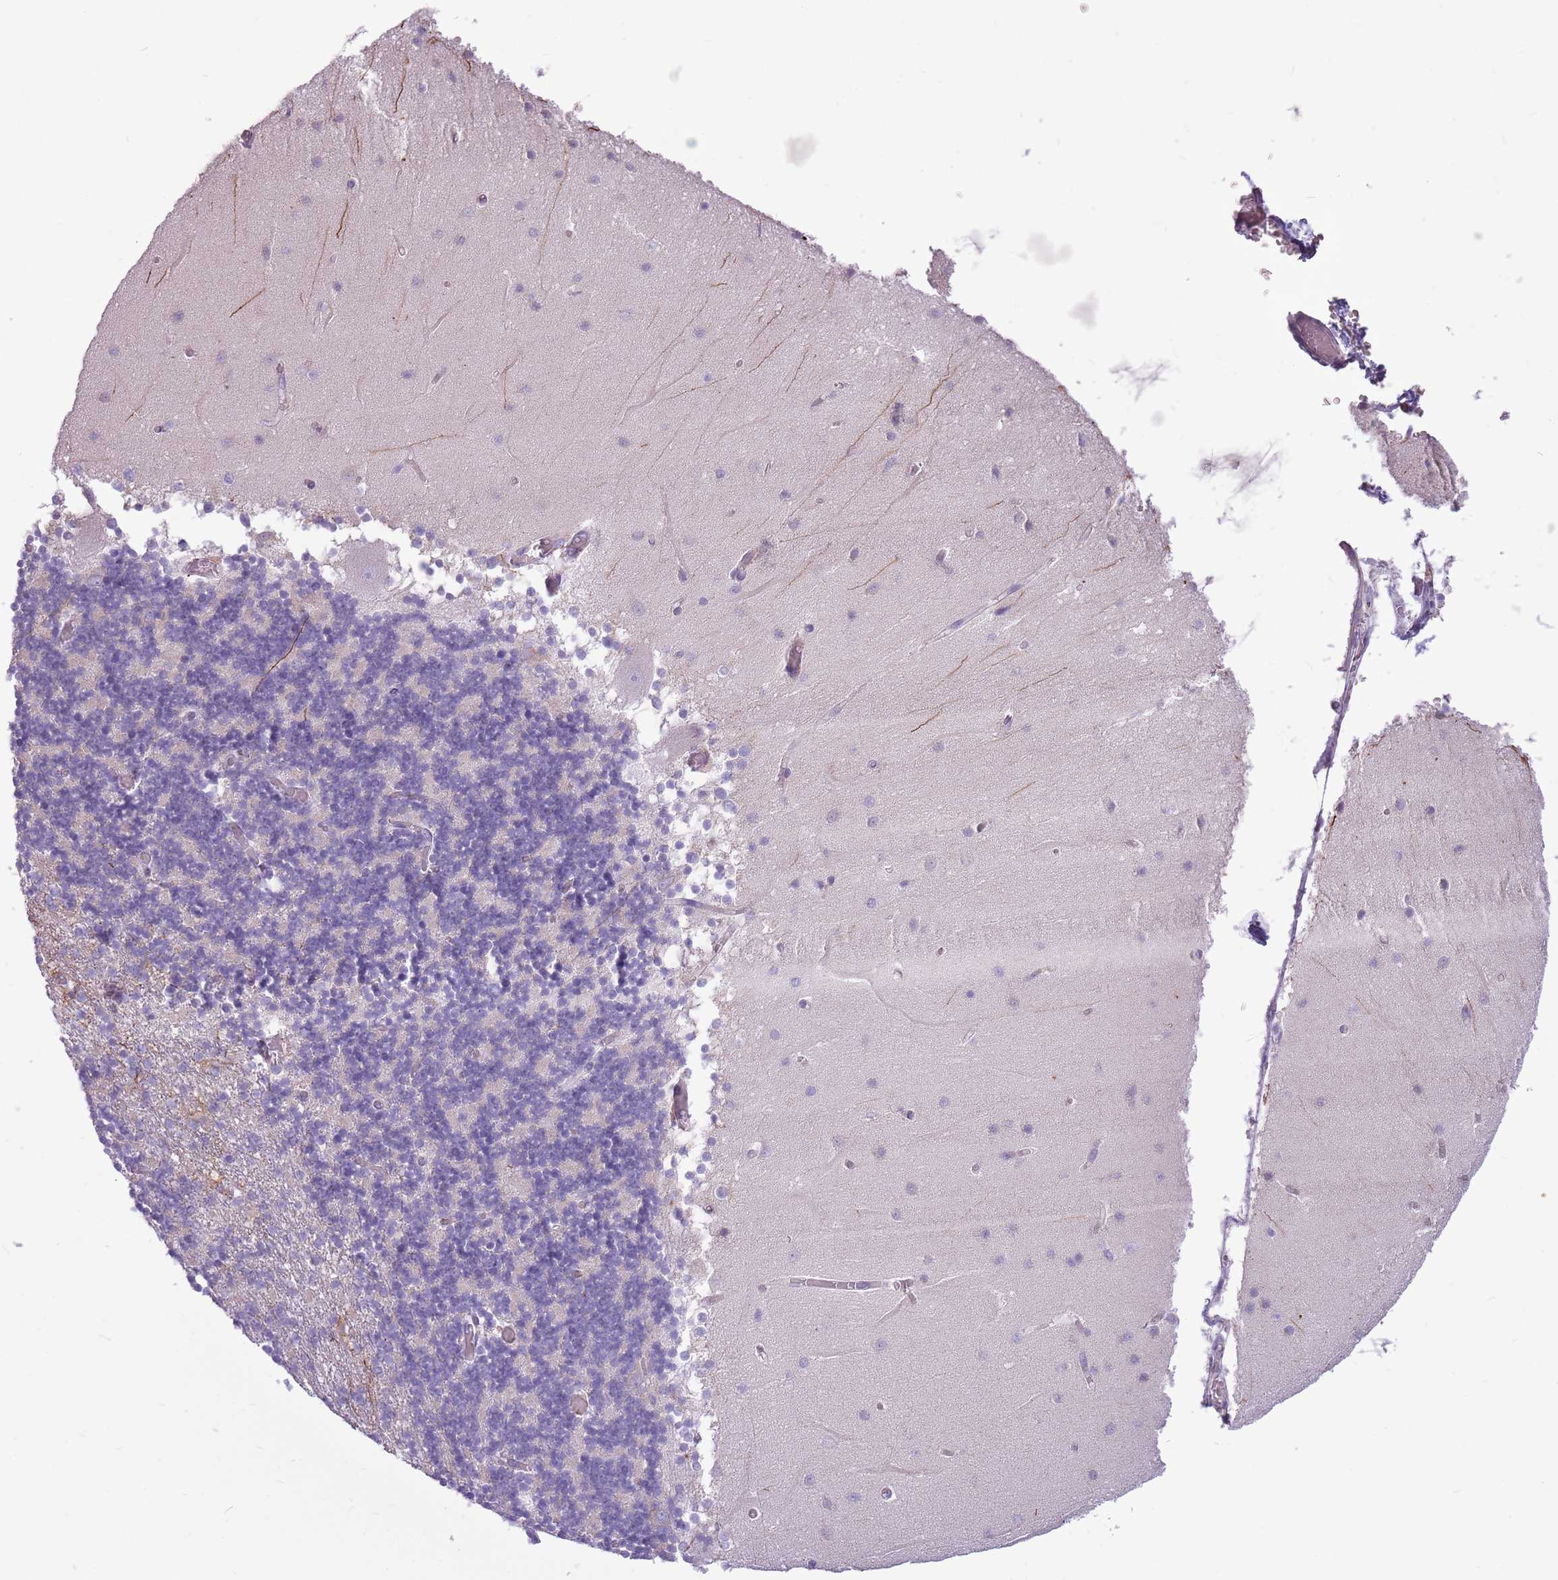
{"staining": {"intensity": "negative", "quantity": "none", "location": "none"}, "tissue": "cerebellum", "cell_type": "Cells in granular layer", "image_type": "normal", "snomed": [{"axis": "morphology", "description": "Normal tissue, NOS"}, {"axis": "topography", "description": "Cerebellum"}], "caption": "Immunohistochemical staining of benign human cerebellum demonstrates no significant staining in cells in granular layer.", "gene": "KCTD19", "patient": {"sex": "female", "age": 28}}